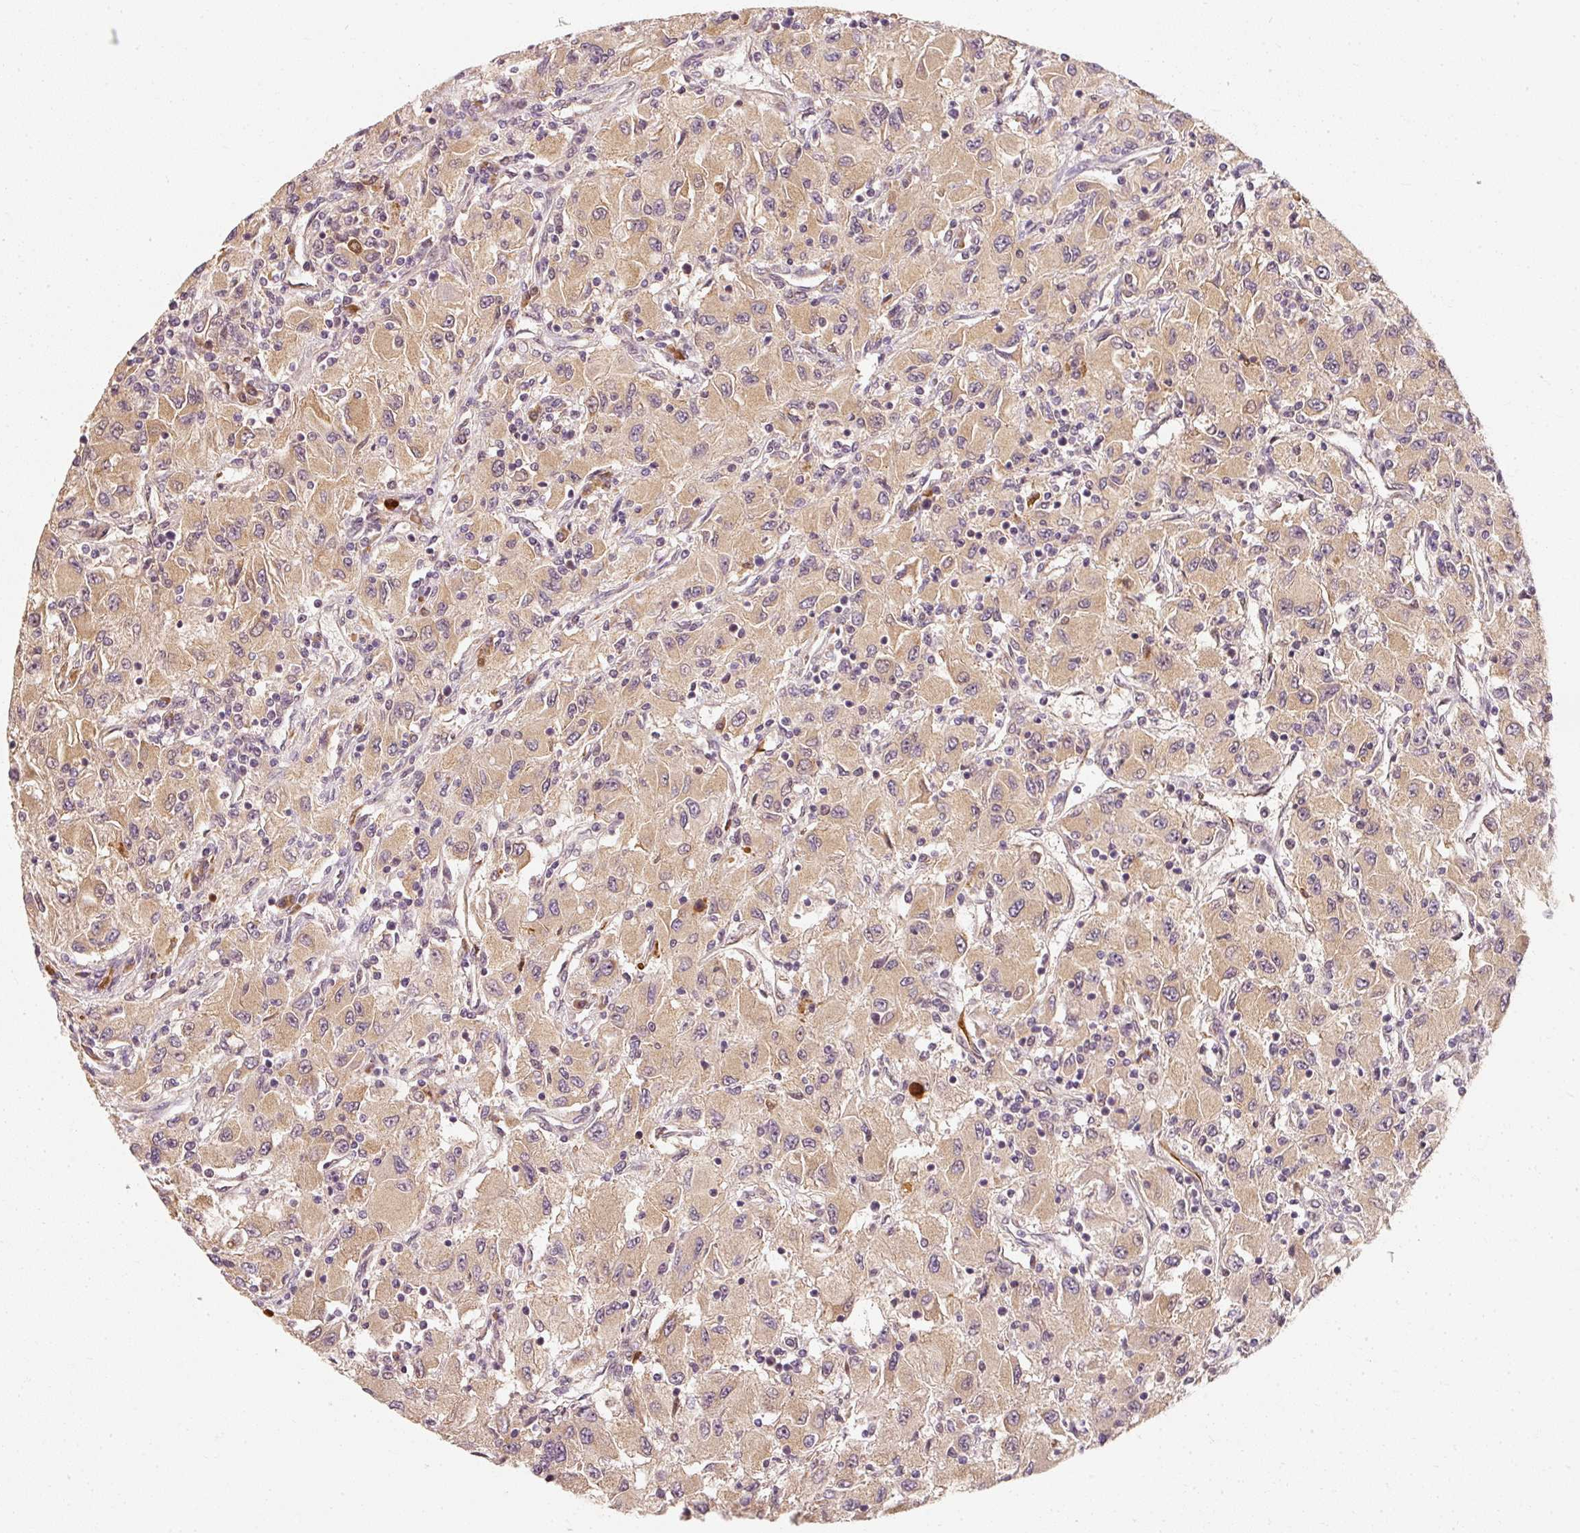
{"staining": {"intensity": "strong", "quantity": "25%-75%", "location": "cytoplasmic/membranous"}, "tissue": "renal cancer", "cell_type": "Tumor cells", "image_type": "cancer", "snomed": [{"axis": "morphology", "description": "Adenocarcinoma, NOS"}, {"axis": "topography", "description": "Kidney"}], "caption": "Immunohistochemical staining of human renal cancer reveals high levels of strong cytoplasmic/membranous expression in approximately 25%-75% of tumor cells. (Brightfield microscopy of DAB IHC at high magnification).", "gene": "EEF1A2", "patient": {"sex": "female", "age": 67}}